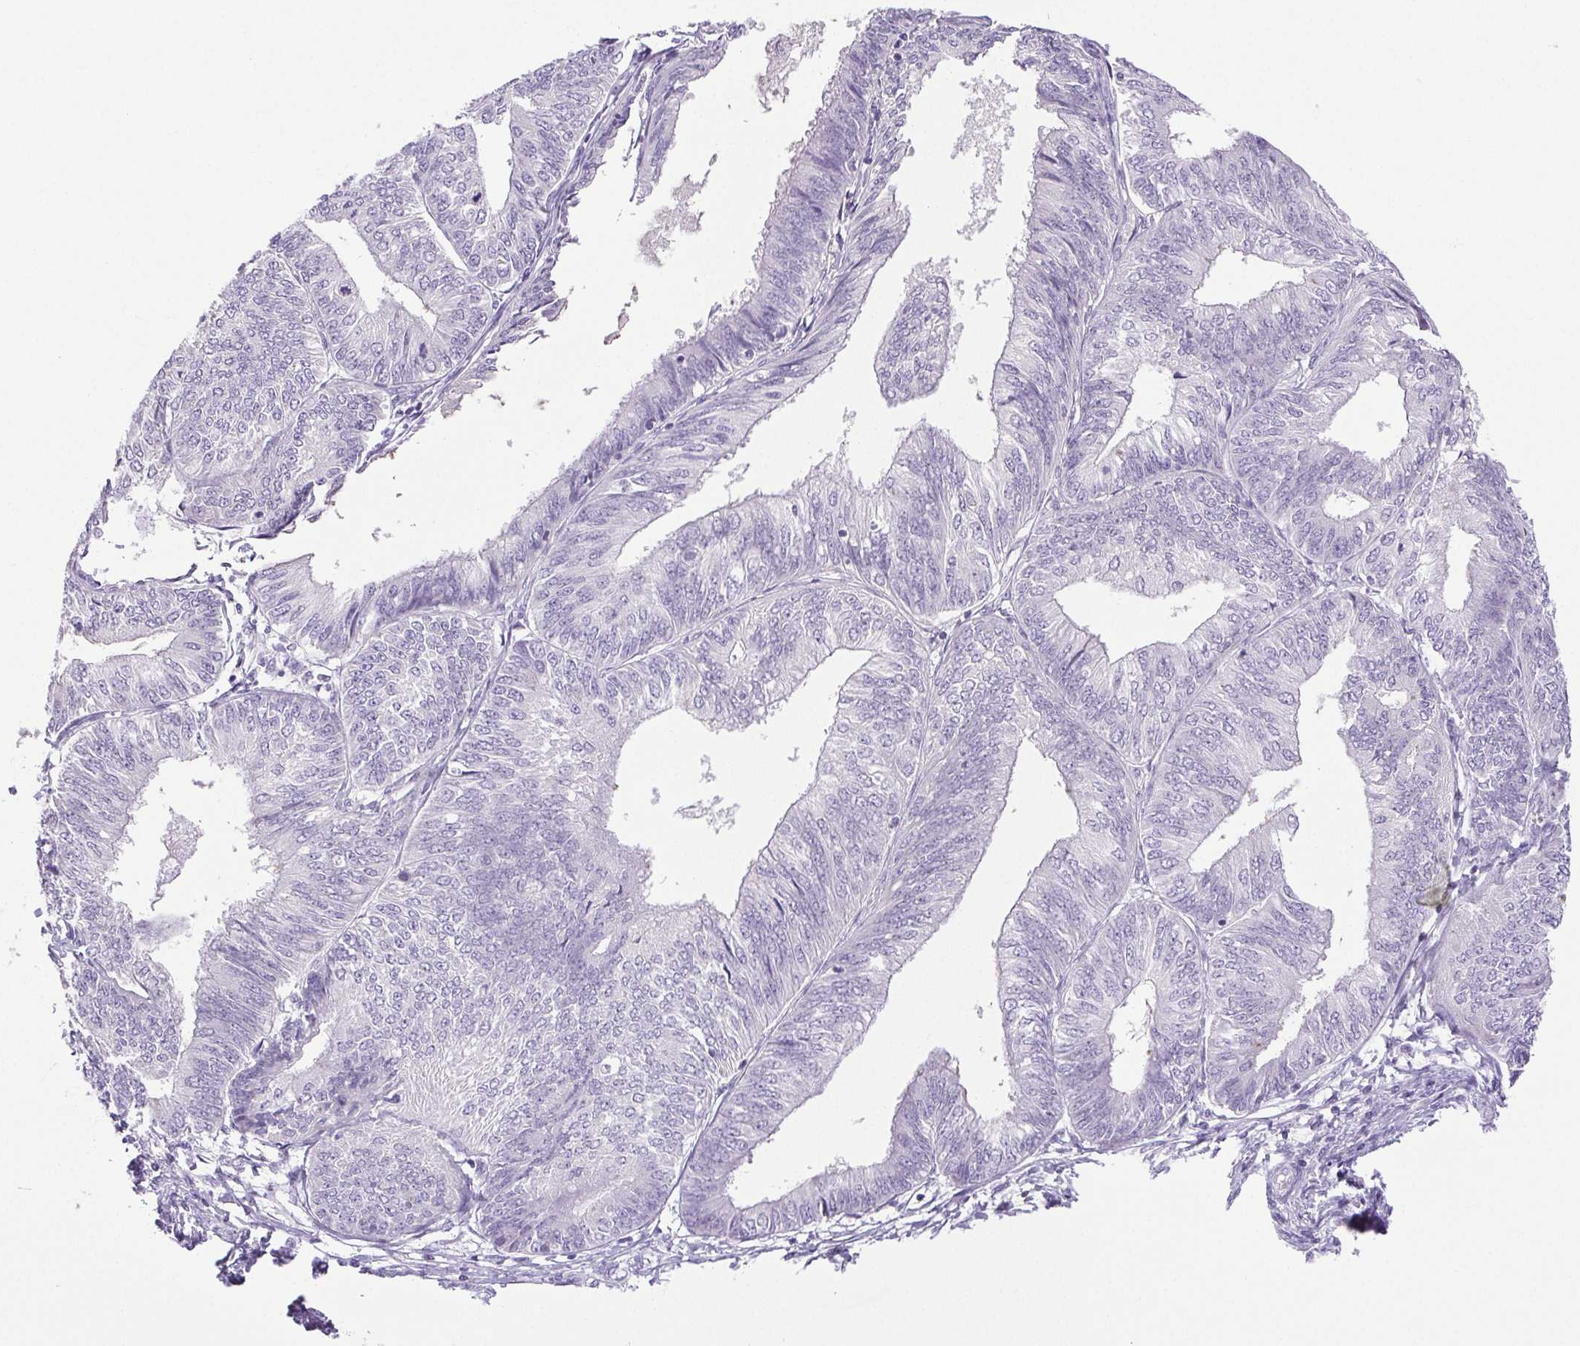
{"staining": {"intensity": "negative", "quantity": "none", "location": "none"}, "tissue": "endometrial cancer", "cell_type": "Tumor cells", "image_type": "cancer", "snomed": [{"axis": "morphology", "description": "Adenocarcinoma, NOS"}, {"axis": "topography", "description": "Endometrium"}], "caption": "A high-resolution image shows IHC staining of endometrial adenocarcinoma, which reveals no significant positivity in tumor cells.", "gene": "PAPPA2", "patient": {"sex": "female", "age": 58}}